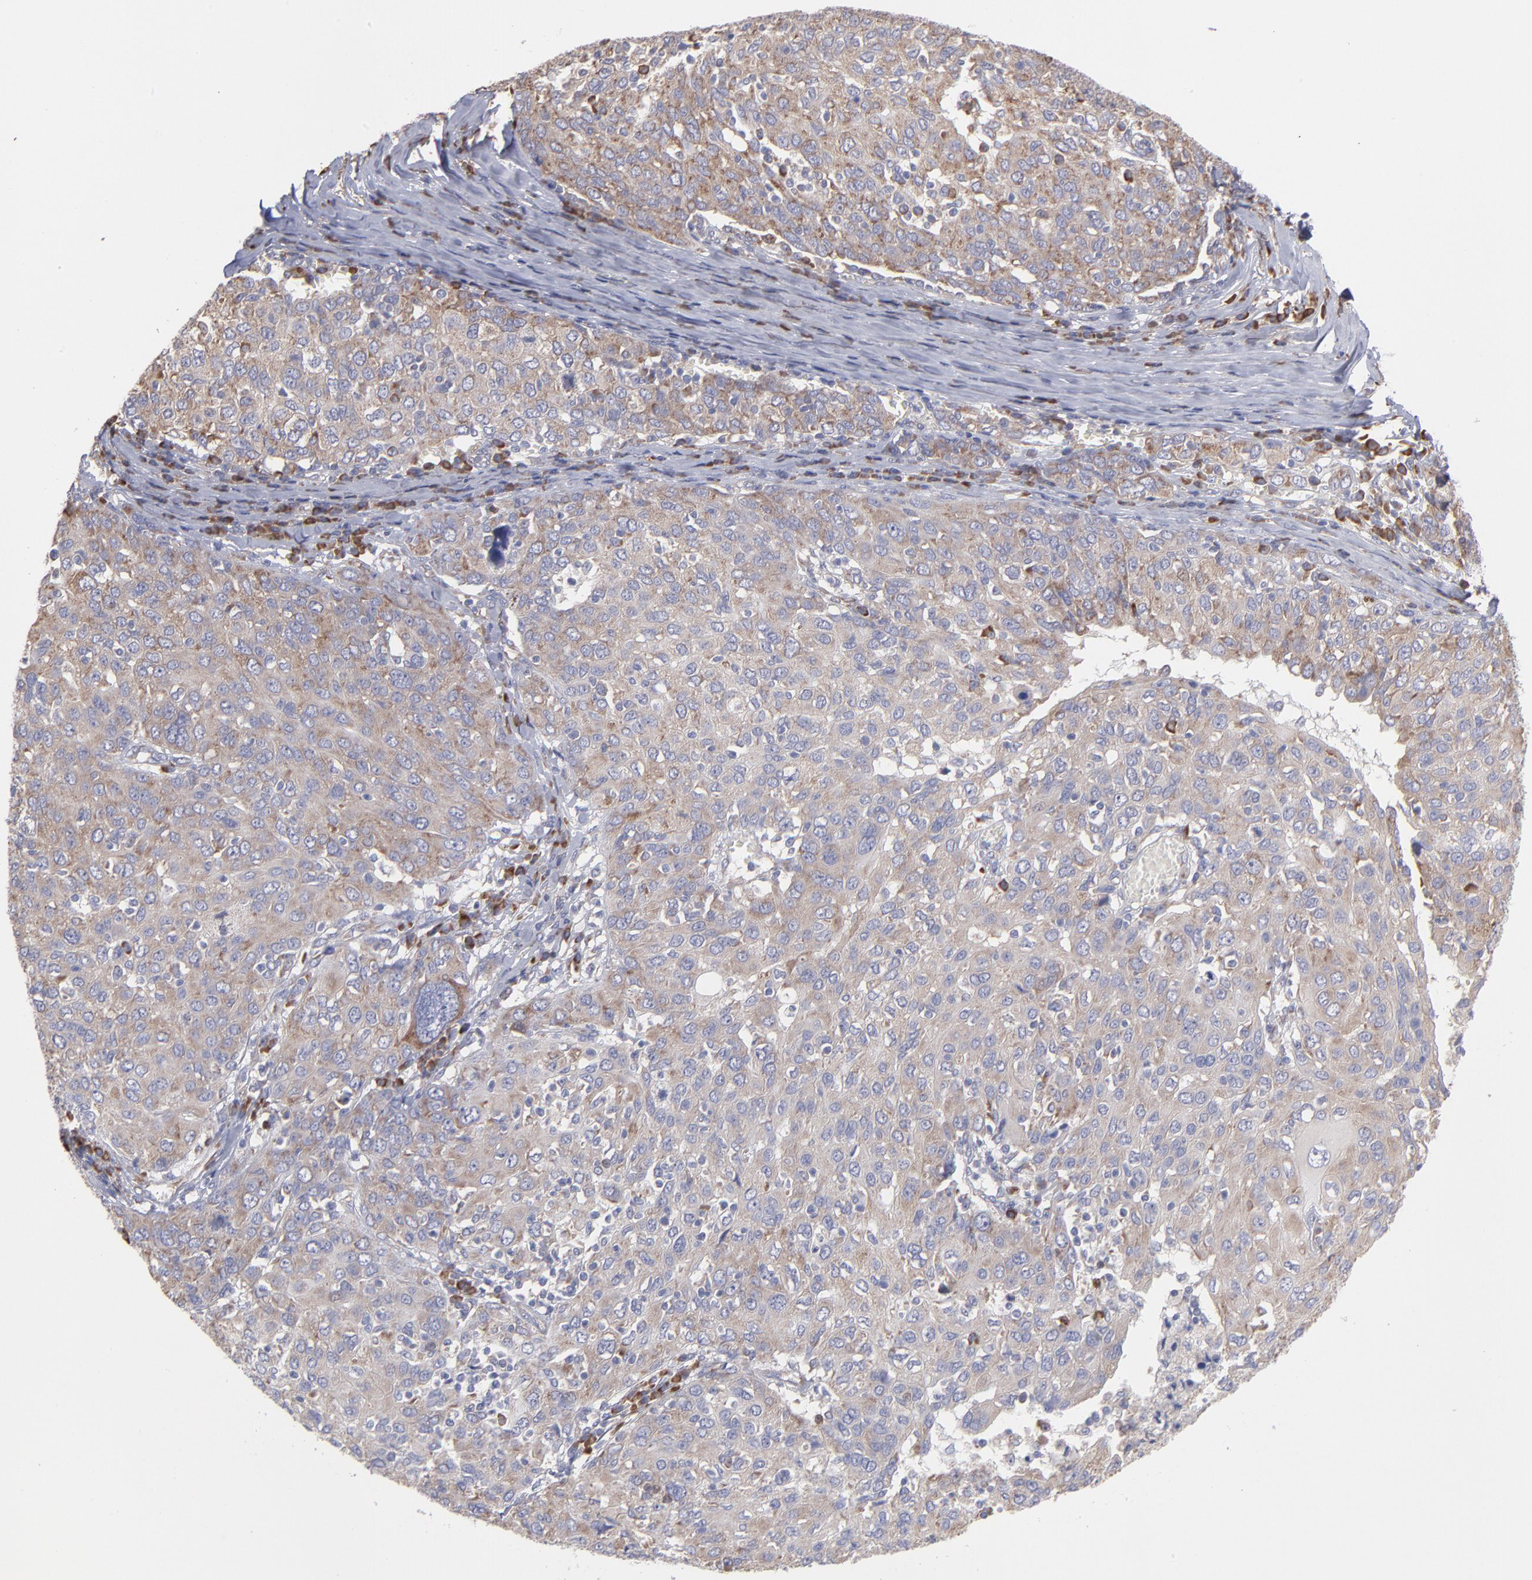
{"staining": {"intensity": "weak", "quantity": "<25%", "location": "cytoplasmic/membranous"}, "tissue": "ovarian cancer", "cell_type": "Tumor cells", "image_type": "cancer", "snomed": [{"axis": "morphology", "description": "Carcinoma, endometroid"}, {"axis": "topography", "description": "Ovary"}], "caption": "Tumor cells show no significant positivity in ovarian endometroid carcinoma.", "gene": "RPLP0", "patient": {"sex": "female", "age": 50}}